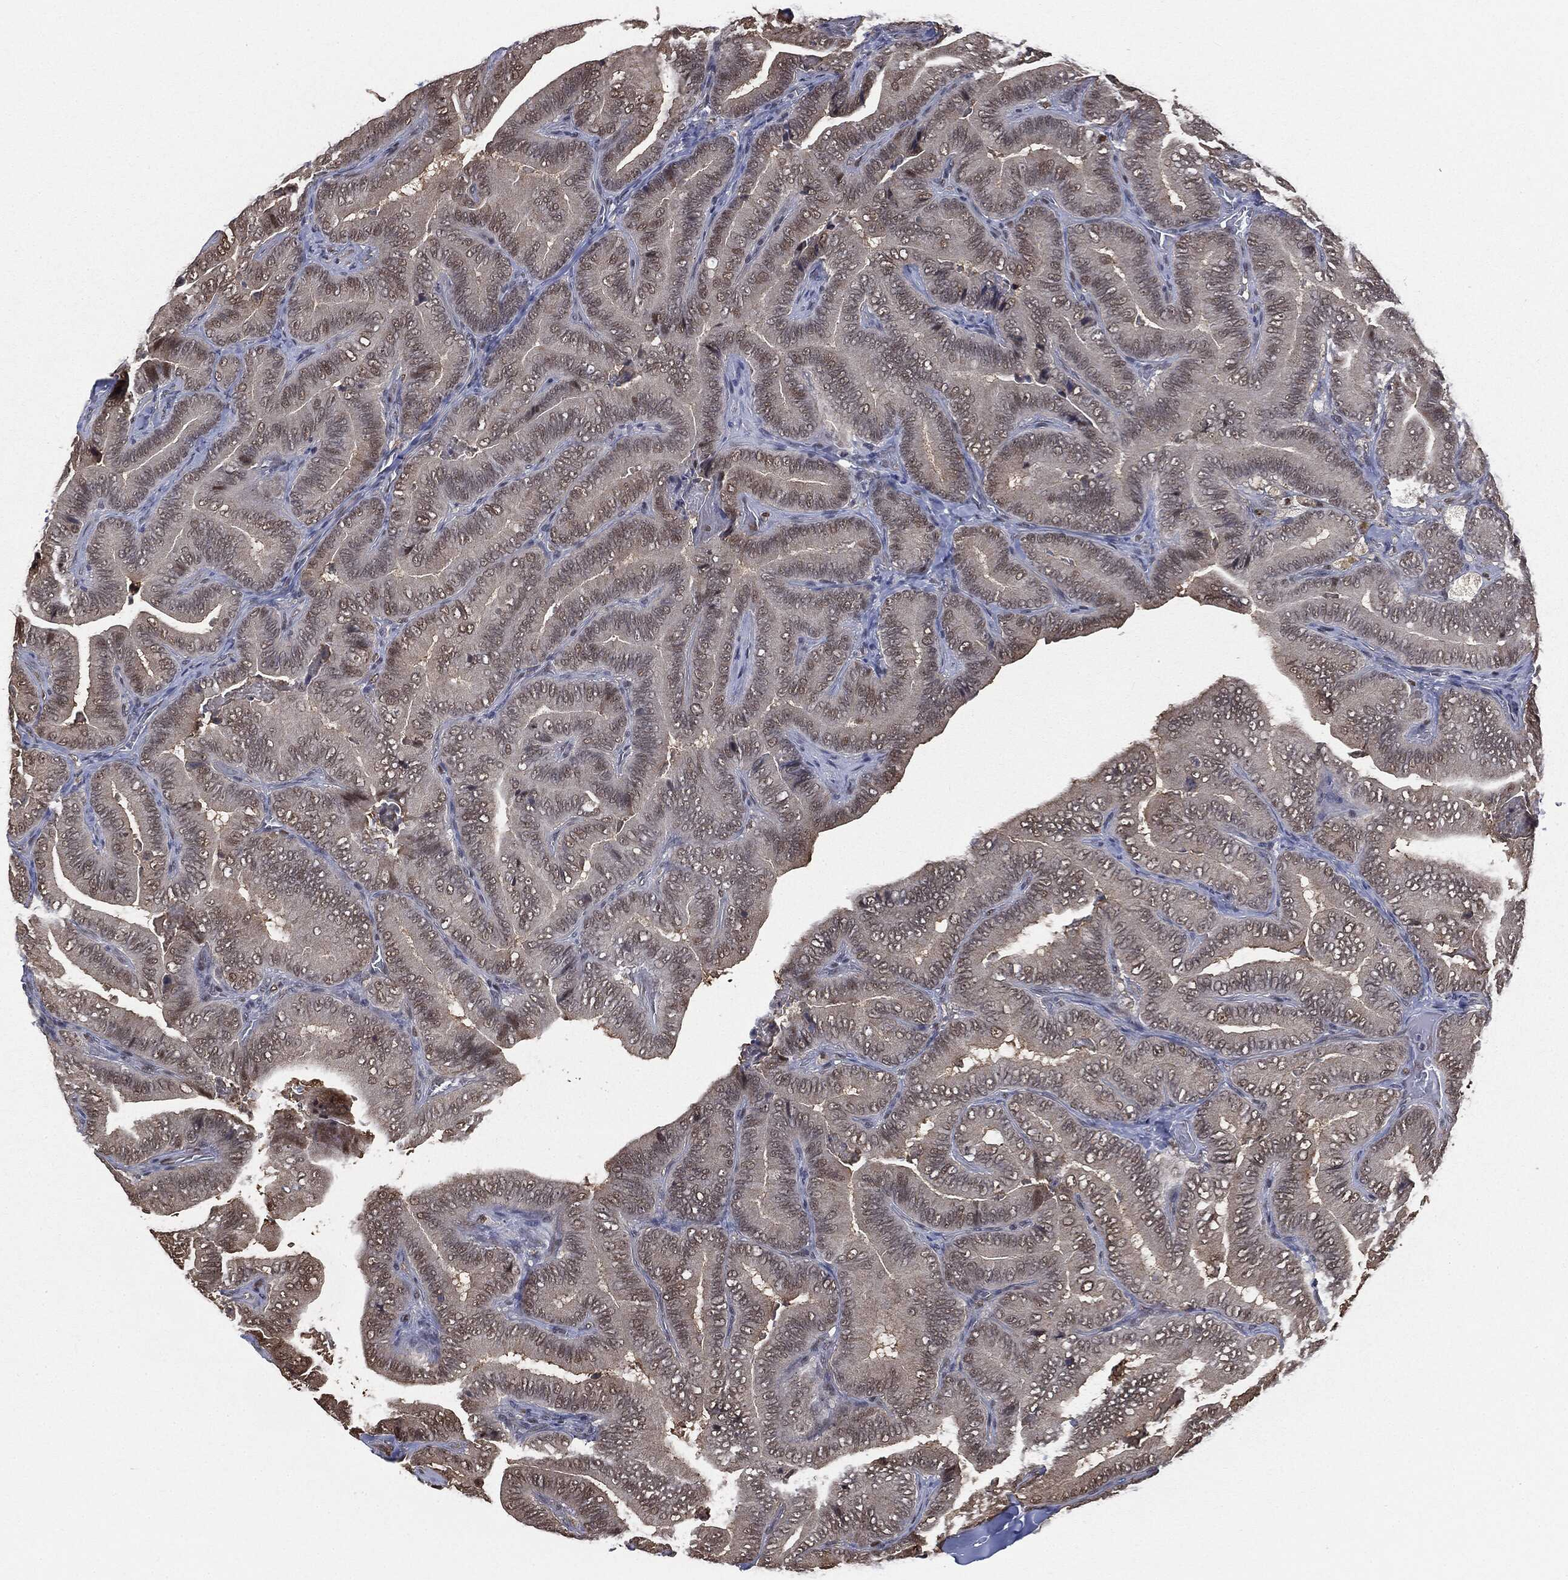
{"staining": {"intensity": "weak", "quantity": "25%-75%", "location": "nuclear"}, "tissue": "thyroid cancer", "cell_type": "Tumor cells", "image_type": "cancer", "snomed": [{"axis": "morphology", "description": "Papillary adenocarcinoma, NOS"}, {"axis": "topography", "description": "Thyroid gland"}], "caption": "The photomicrograph demonstrates a brown stain indicating the presence of a protein in the nuclear of tumor cells in papillary adenocarcinoma (thyroid).", "gene": "SHLD2", "patient": {"sex": "male", "age": 61}}